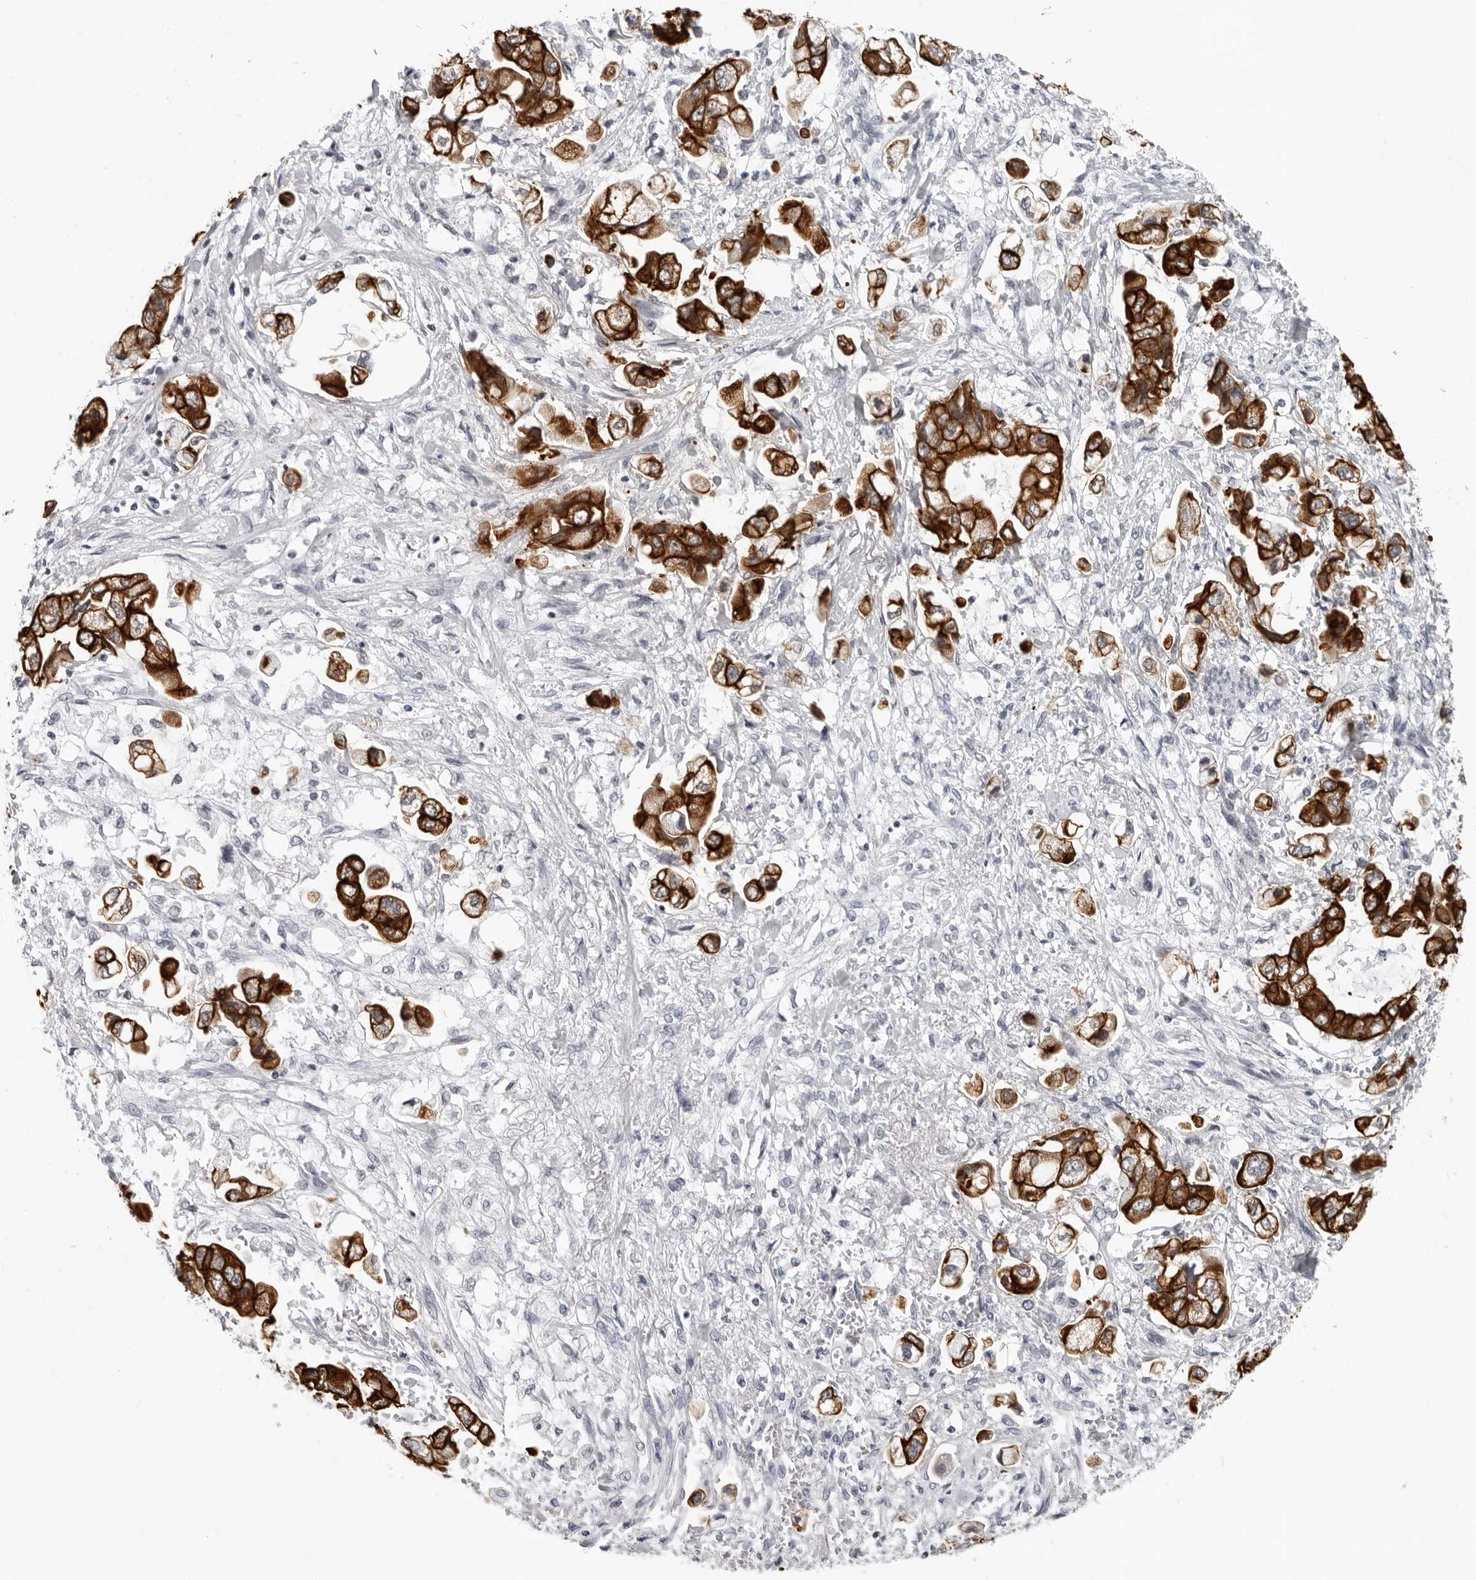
{"staining": {"intensity": "strong", "quantity": ">75%", "location": "cytoplasmic/membranous"}, "tissue": "stomach cancer", "cell_type": "Tumor cells", "image_type": "cancer", "snomed": [{"axis": "morphology", "description": "Adenocarcinoma, NOS"}, {"axis": "topography", "description": "Stomach"}], "caption": "DAB (3,3'-diaminobenzidine) immunohistochemical staining of stomach cancer (adenocarcinoma) exhibits strong cytoplasmic/membranous protein expression in about >75% of tumor cells.", "gene": "CCDC28B", "patient": {"sex": "male", "age": 62}}